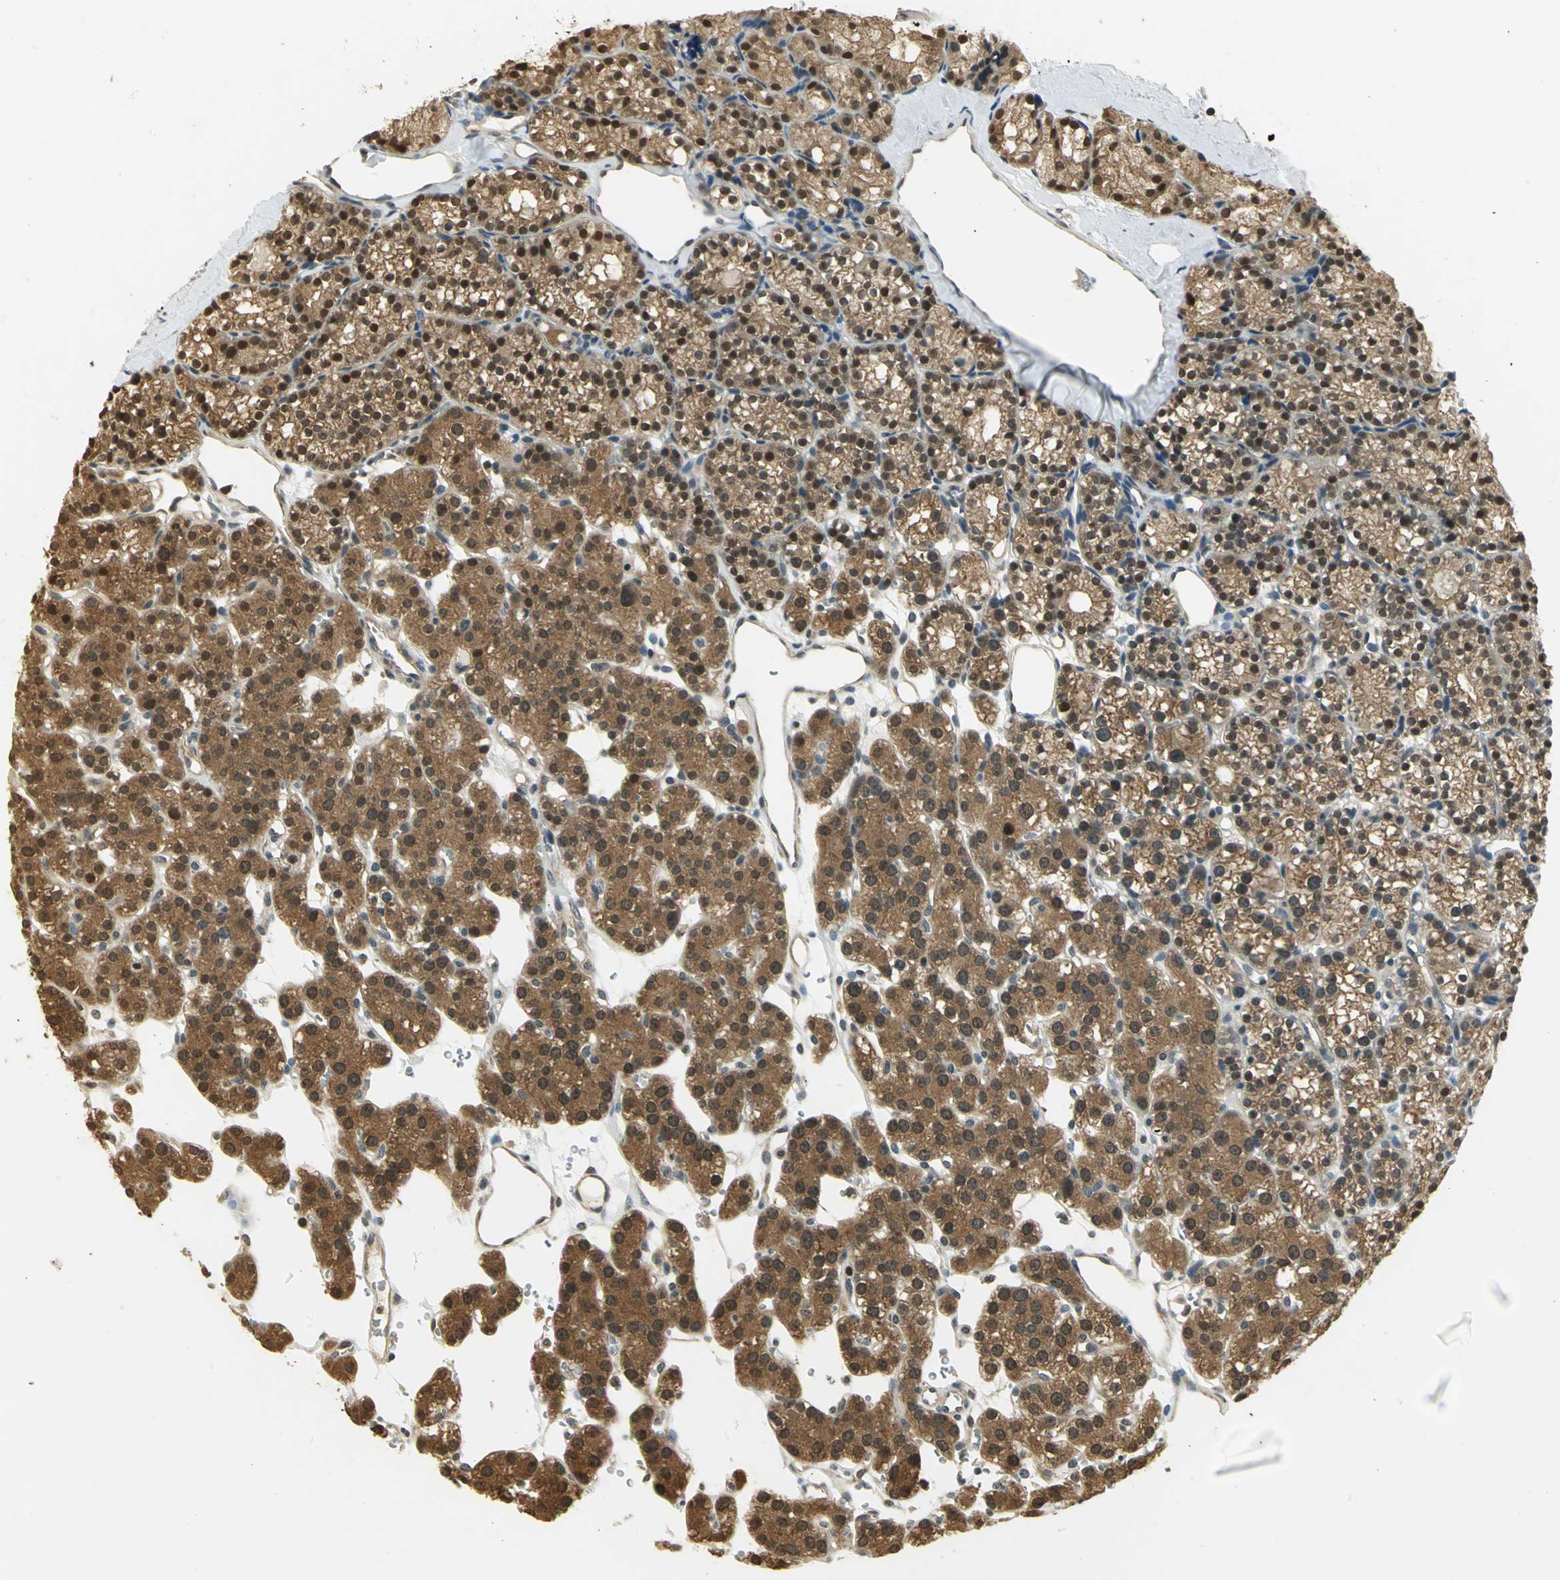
{"staining": {"intensity": "moderate", "quantity": ">75%", "location": "cytoplasmic/membranous,nuclear"}, "tissue": "parathyroid gland", "cell_type": "Glandular cells", "image_type": "normal", "snomed": [{"axis": "morphology", "description": "Normal tissue, NOS"}, {"axis": "topography", "description": "Parathyroid gland"}], "caption": "Benign parathyroid gland exhibits moderate cytoplasmic/membranous,nuclear expression in approximately >75% of glandular cells The protein of interest is shown in brown color, while the nuclei are stained blue..", "gene": "CDC34", "patient": {"sex": "female", "age": 64}}